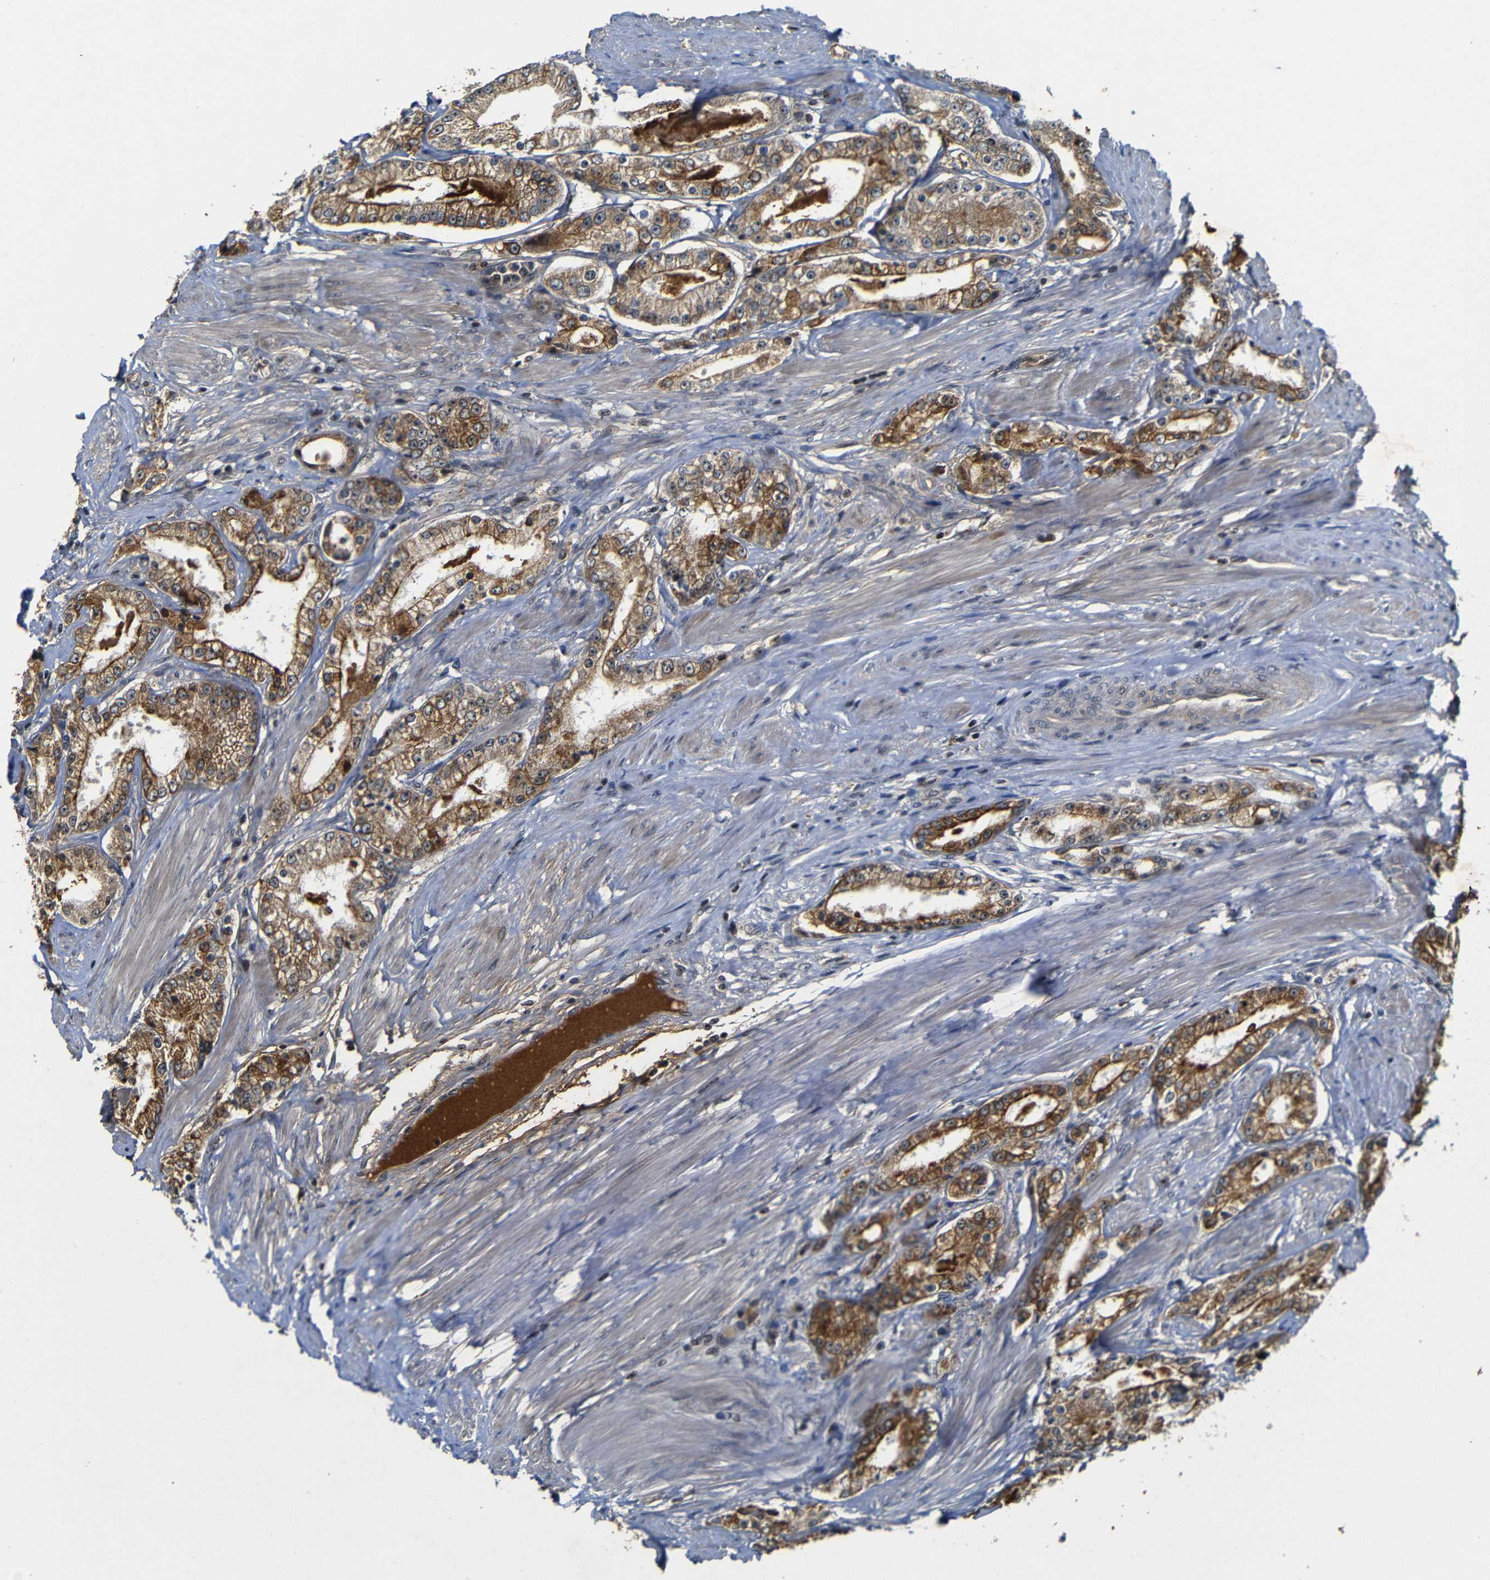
{"staining": {"intensity": "moderate", "quantity": ">75%", "location": "cytoplasmic/membranous"}, "tissue": "prostate cancer", "cell_type": "Tumor cells", "image_type": "cancer", "snomed": [{"axis": "morphology", "description": "Adenocarcinoma, Low grade"}, {"axis": "topography", "description": "Prostate"}], "caption": "Tumor cells reveal moderate cytoplasmic/membranous positivity in about >75% of cells in prostate cancer. (IHC, brightfield microscopy, high magnification).", "gene": "MYC", "patient": {"sex": "male", "age": 63}}